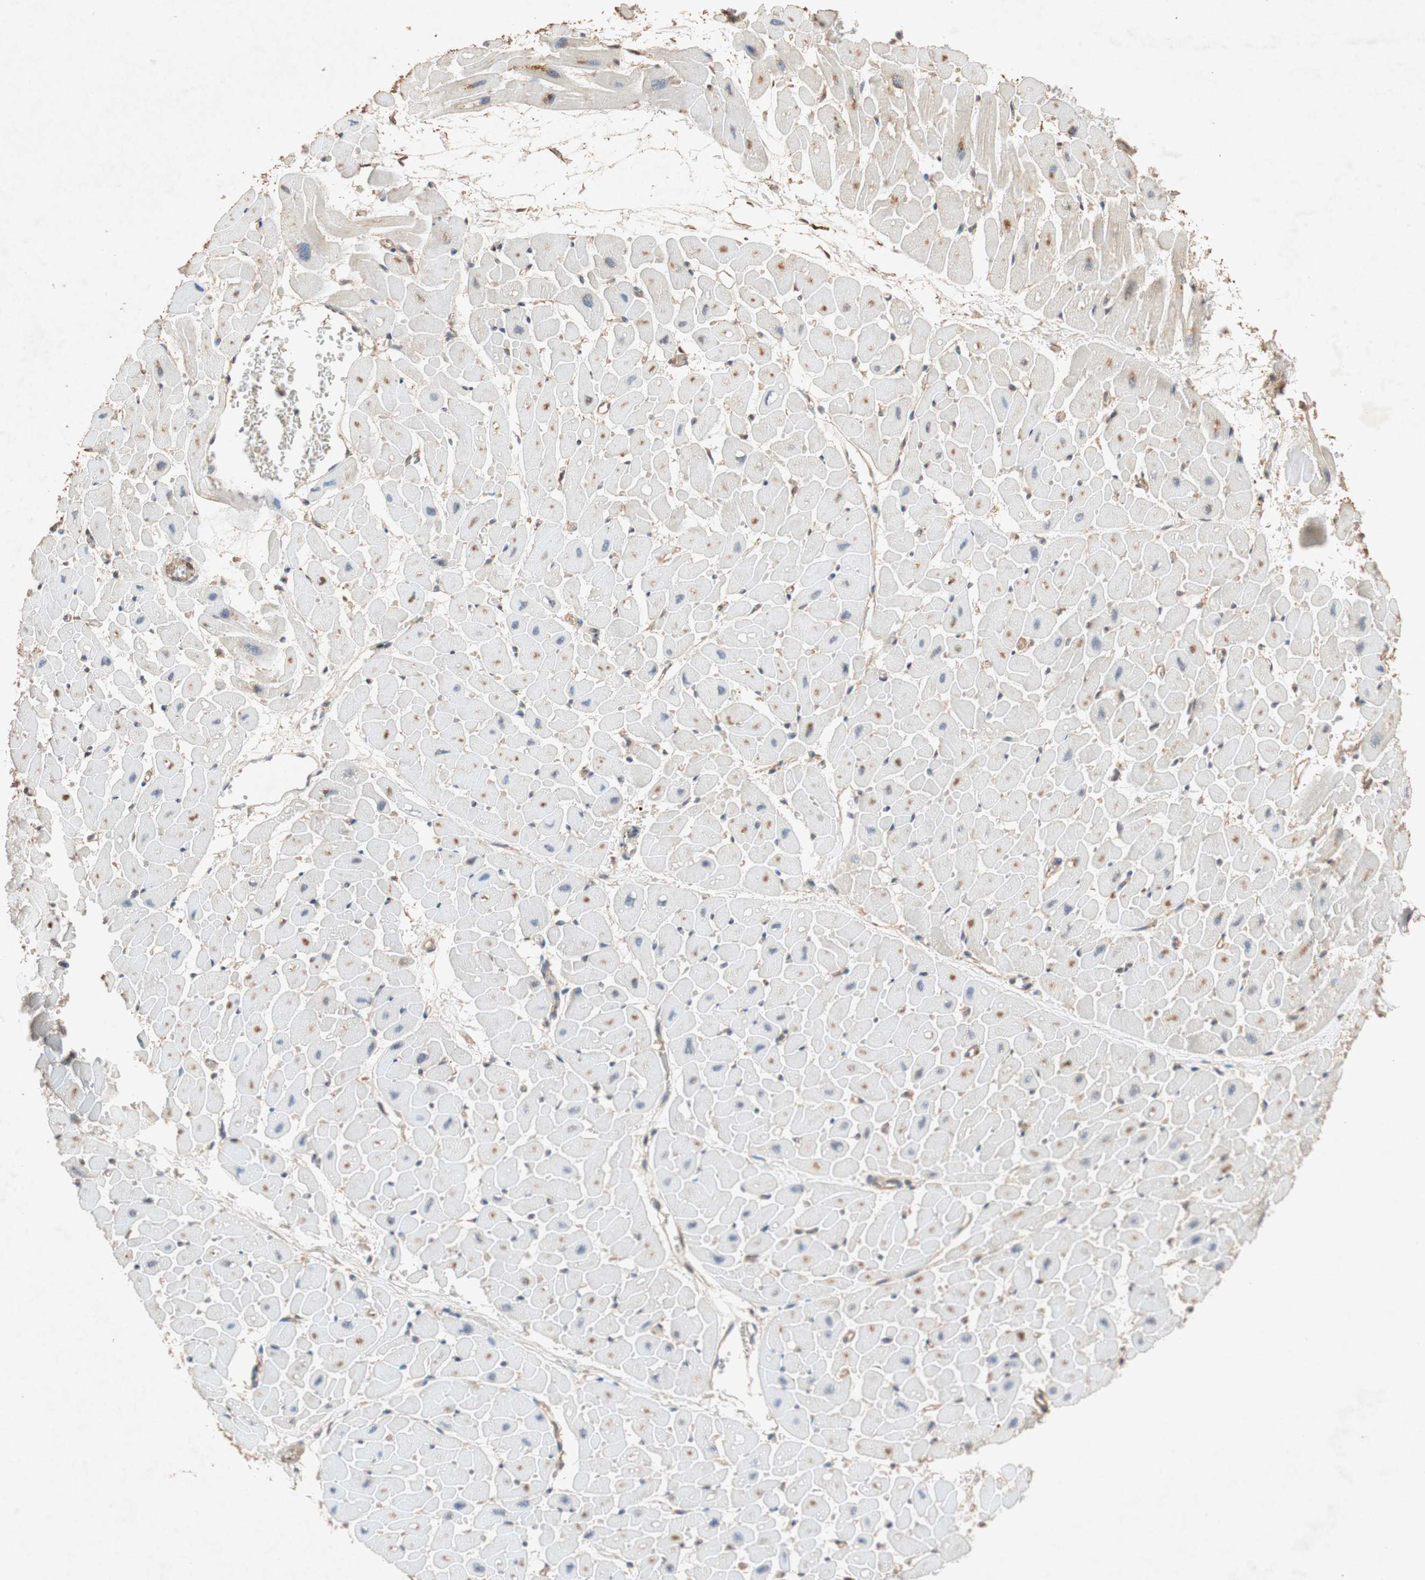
{"staining": {"intensity": "weak", "quantity": ">75%", "location": "cytoplasmic/membranous"}, "tissue": "heart muscle", "cell_type": "Cardiomyocytes", "image_type": "normal", "snomed": [{"axis": "morphology", "description": "Normal tissue, NOS"}, {"axis": "topography", "description": "Heart"}], "caption": "A brown stain shows weak cytoplasmic/membranous positivity of a protein in cardiomyocytes of benign heart muscle. (Brightfield microscopy of DAB IHC at high magnification).", "gene": "TUBB", "patient": {"sex": "male", "age": 45}}